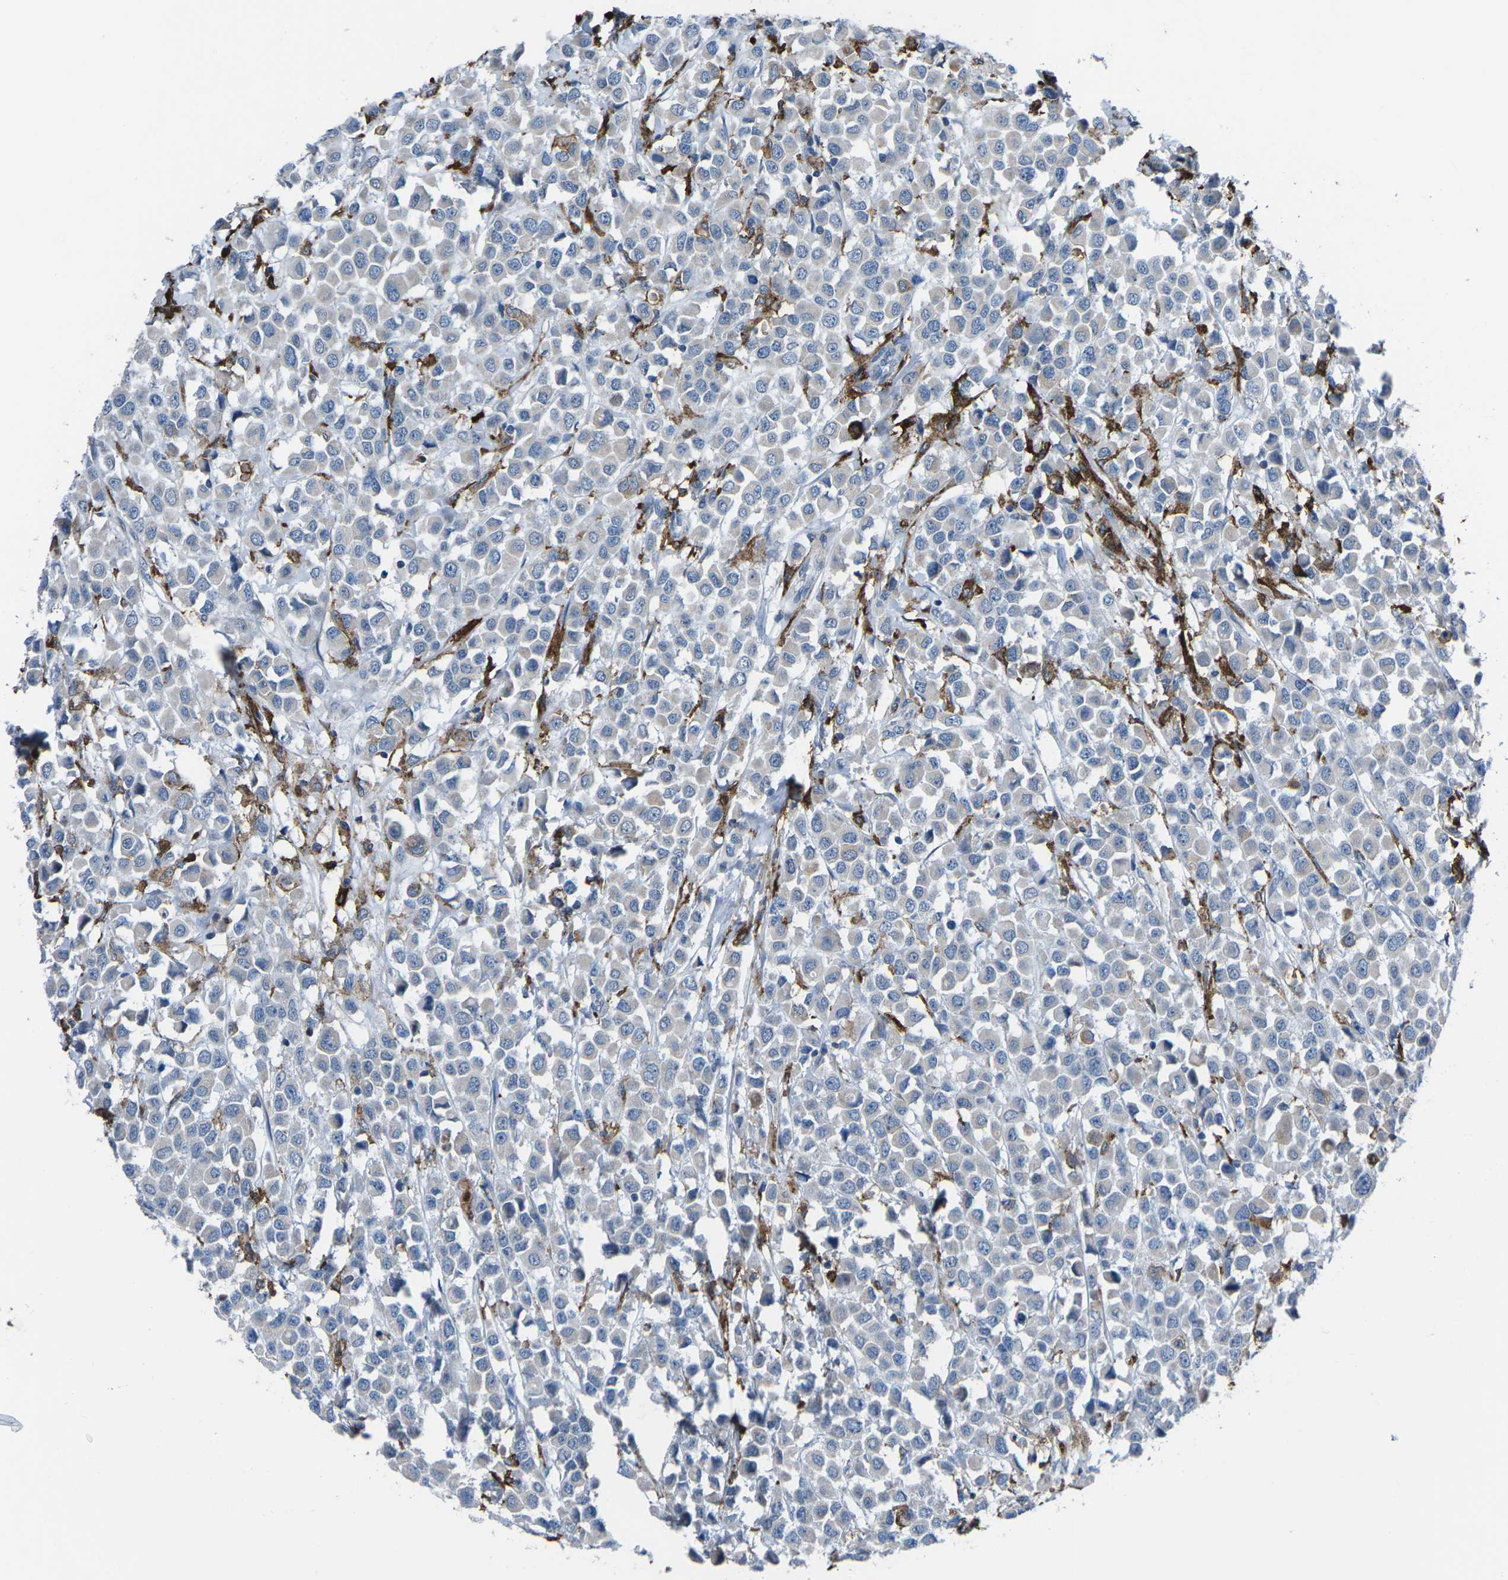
{"staining": {"intensity": "negative", "quantity": "none", "location": "none"}, "tissue": "breast cancer", "cell_type": "Tumor cells", "image_type": "cancer", "snomed": [{"axis": "morphology", "description": "Duct carcinoma"}, {"axis": "topography", "description": "Breast"}], "caption": "Histopathology image shows no protein staining in tumor cells of breast cancer (infiltrating ductal carcinoma) tissue. (Brightfield microscopy of DAB immunohistochemistry (IHC) at high magnification).", "gene": "PTPN1", "patient": {"sex": "female", "age": 61}}